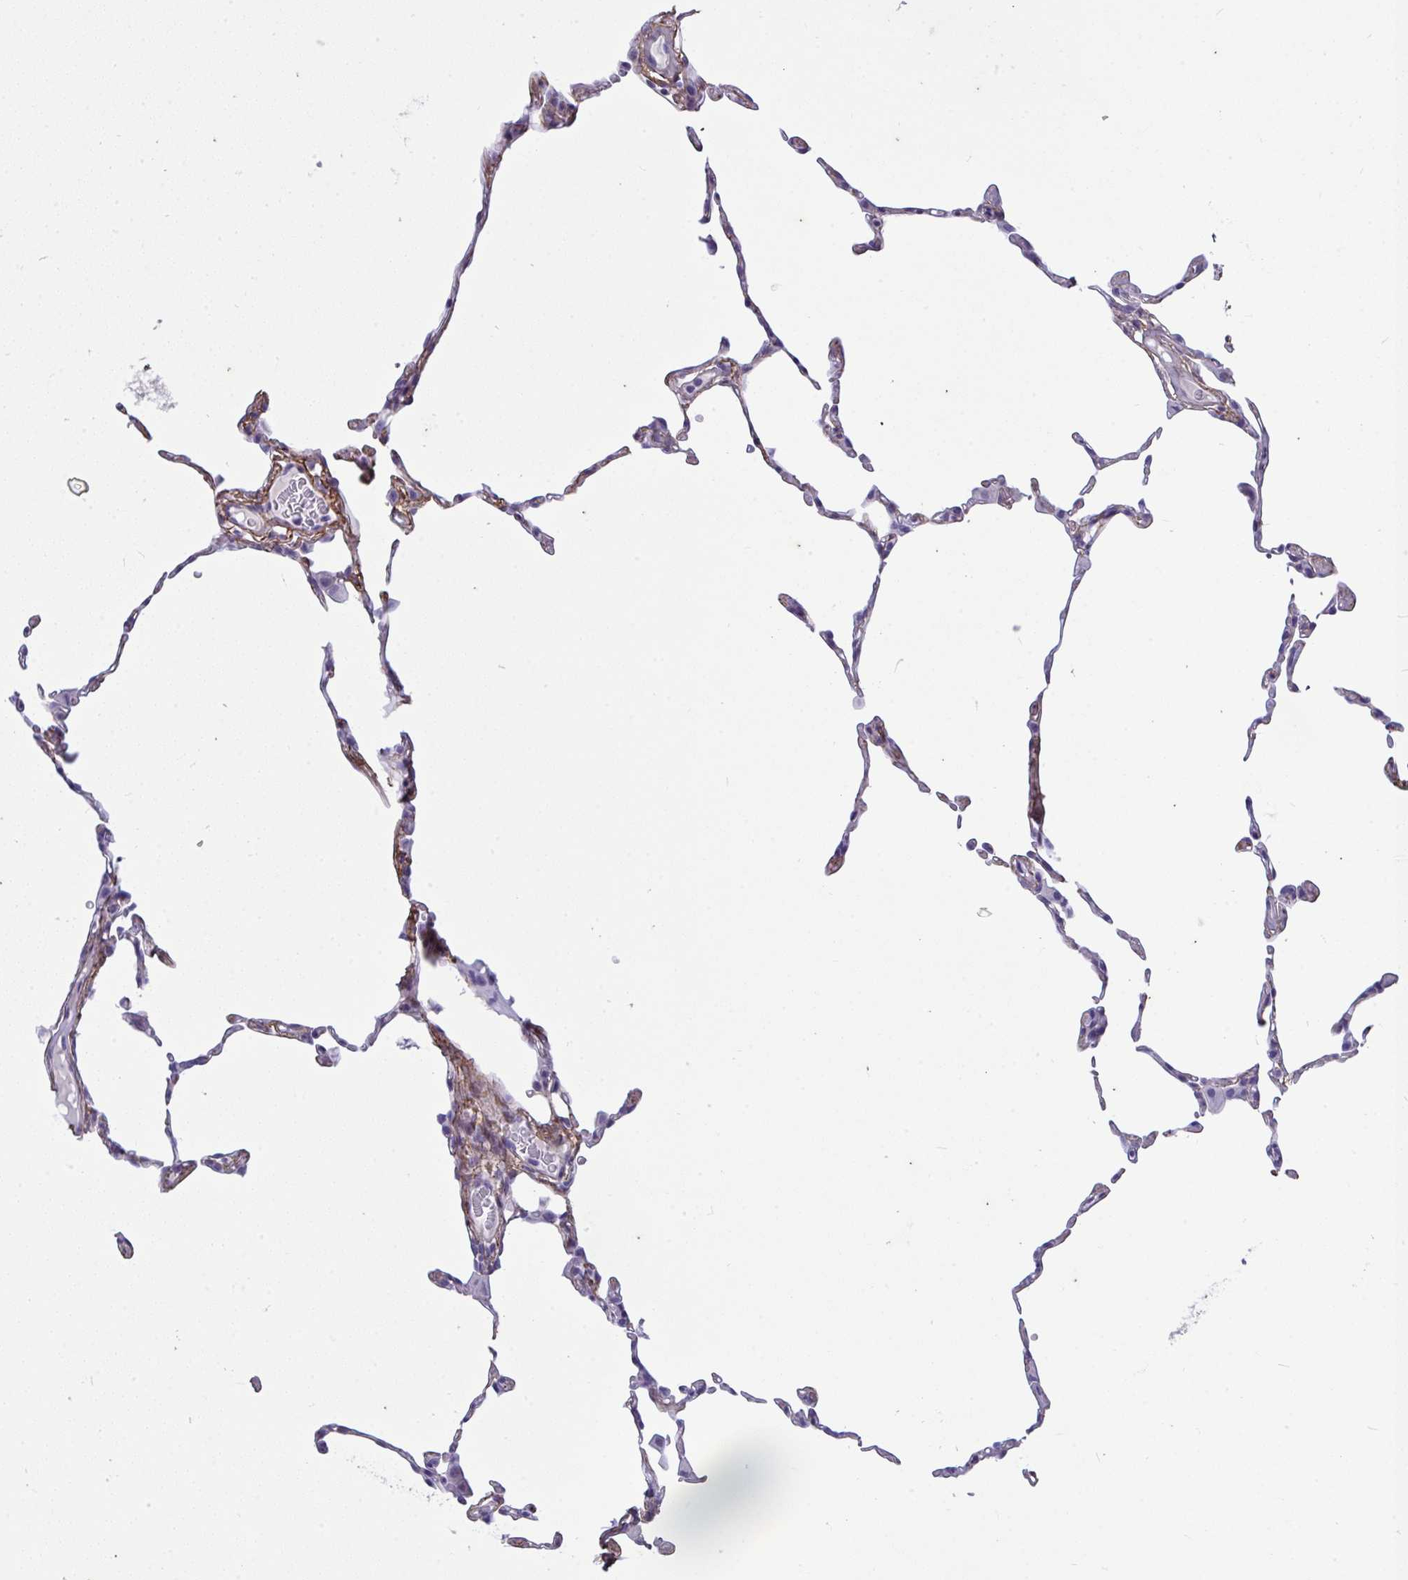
{"staining": {"intensity": "negative", "quantity": "none", "location": "none"}, "tissue": "lung", "cell_type": "Alveolar cells", "image_type": "normal", "snomed": [{"axis": "morphology", "description": "Normal tissue, NOS"}, {"axis": "topography", "description": "Lung"}], "caption": "Immunohistochemistry (IHC) of normal human lung displays no positivity in alveolar cells.", "gene": "LHFPL6", "patient": {"sex": "female", "age": 57}}